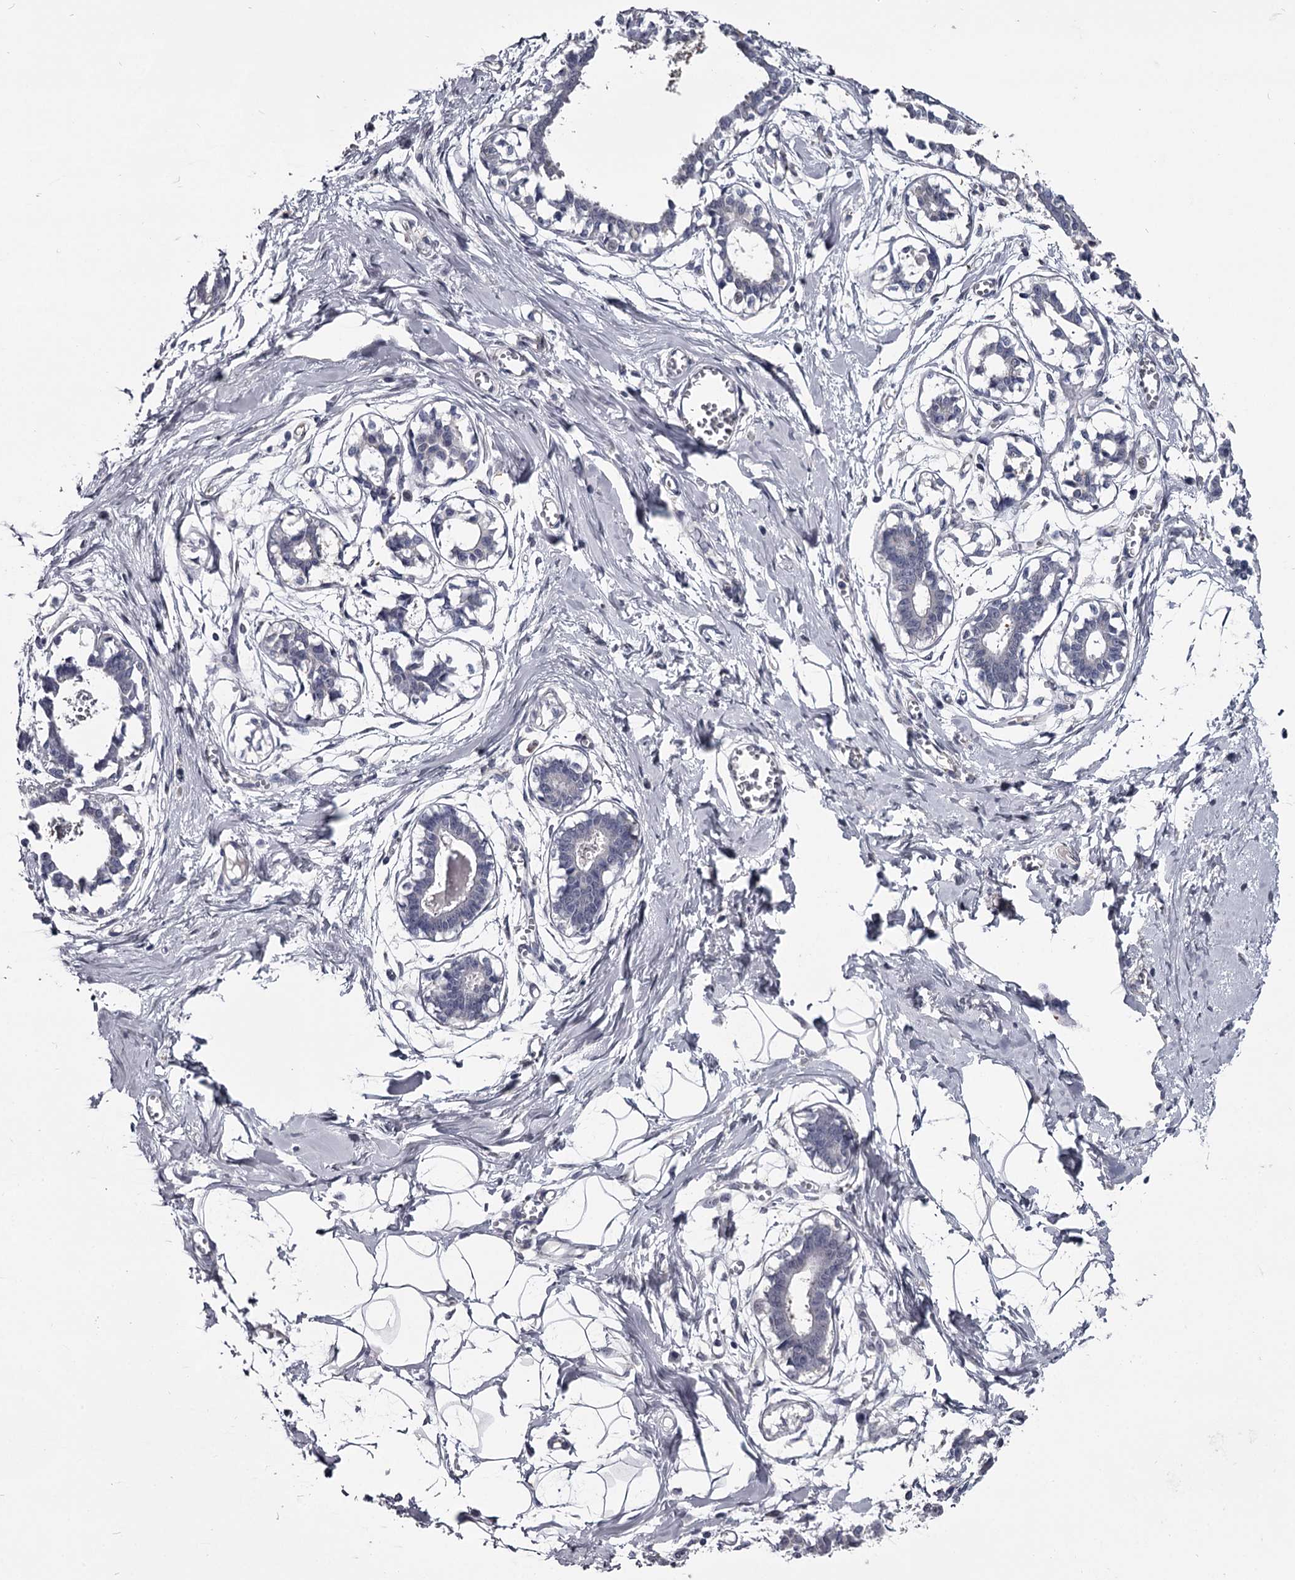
{"staining": {"intensity": "negative", "quantity": "none", "location": "none"}, "tissue": "breast", "cell_type": "Adipocytes", "image_type": "normal", "snomed": [{"axis": "morphology", "description": "Normal tissue, NOS"}, {"axis": "topography", "description": "Breast"}], "caption": "Immunohistochemistry (IHC) of unremarkable breast shows no expression in adipocytes.", "gene": "GSTO1", "patient": {"sex": "female", "age": 27}}